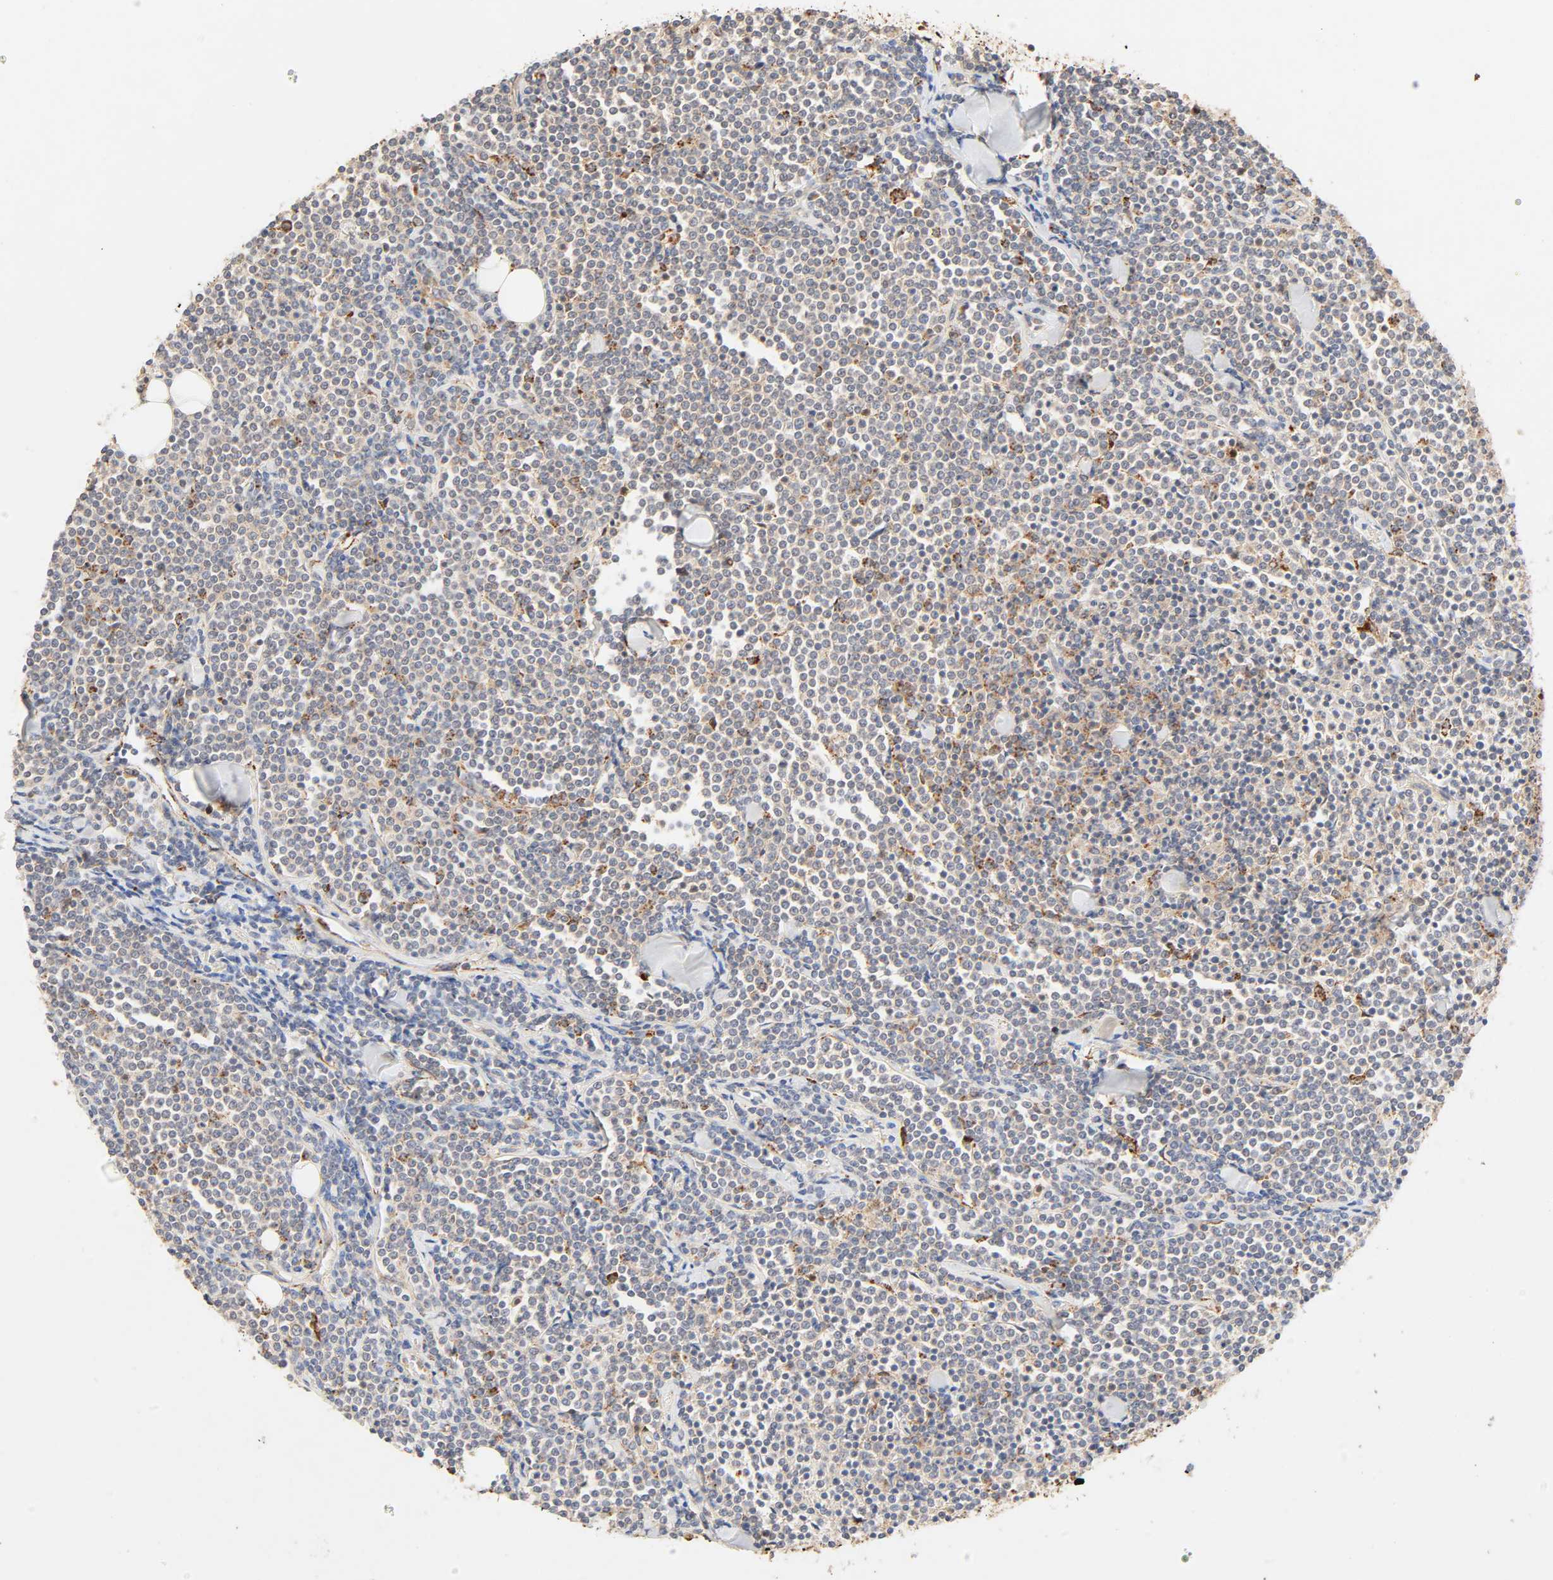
{"staining": {"intensity": "weak", "quantity": ">75%", "location": "cytoplasmic/membranous"}, "tissue": "lymphoma", "cell_type": "Tumor cells", "image_type": "cancer", "snomed": [{"axis": "morphology", "description": "Malignant lymphoma, non-Hodgkin's type, Low grade"}, {"axis": "topography", "description": "Soft tissue"}], "caption": "Malignant lymphoma, non-Hodgkin's type (low-grade) stained for a protein exhibits weak cytoplasmic/membranous positivity in tumor cells. Nuclei are stained in blue.", "gene": "MAPK6", "patient": {"sex": "male", "age": 92}}